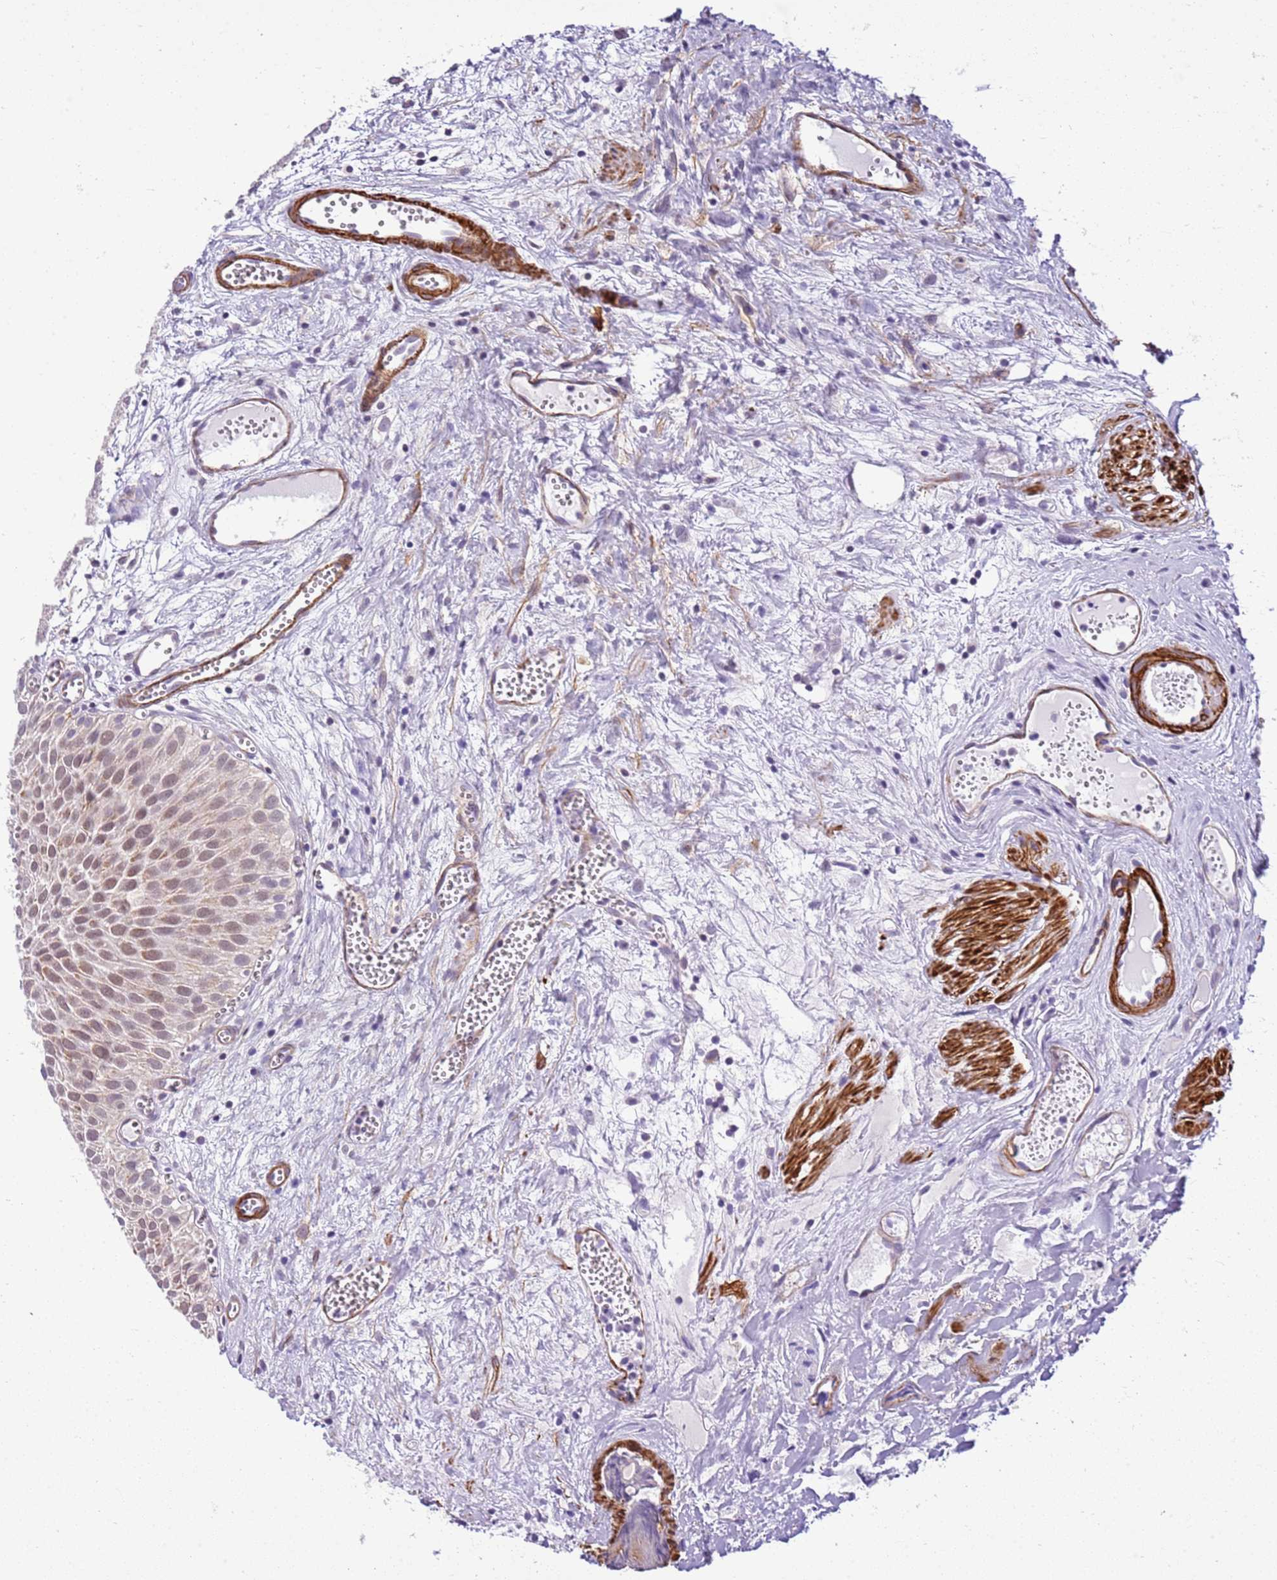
{"staining": {"intensity": "weak", "quantity": ">75%", "location": "cytoplasmic/membranous"}, "tissue": "urothelial cancer", "cell_type": "Tumor cells", "image_type": "cancer", "snomed": [{"axis": "morphology", "description": "Urothelial carcinoma, Low grade"}, {"axis": "topography", "description": "Urinary bladder"}], "caption": "This micrograph displays IHC staining of urothelial carcinoma (low-grade), with low weak cytoplasmic/membranous positivity in about >75% of tumor cells.", "gene": "SMIM4", "patient": {"sex": "male", "age": 88}}